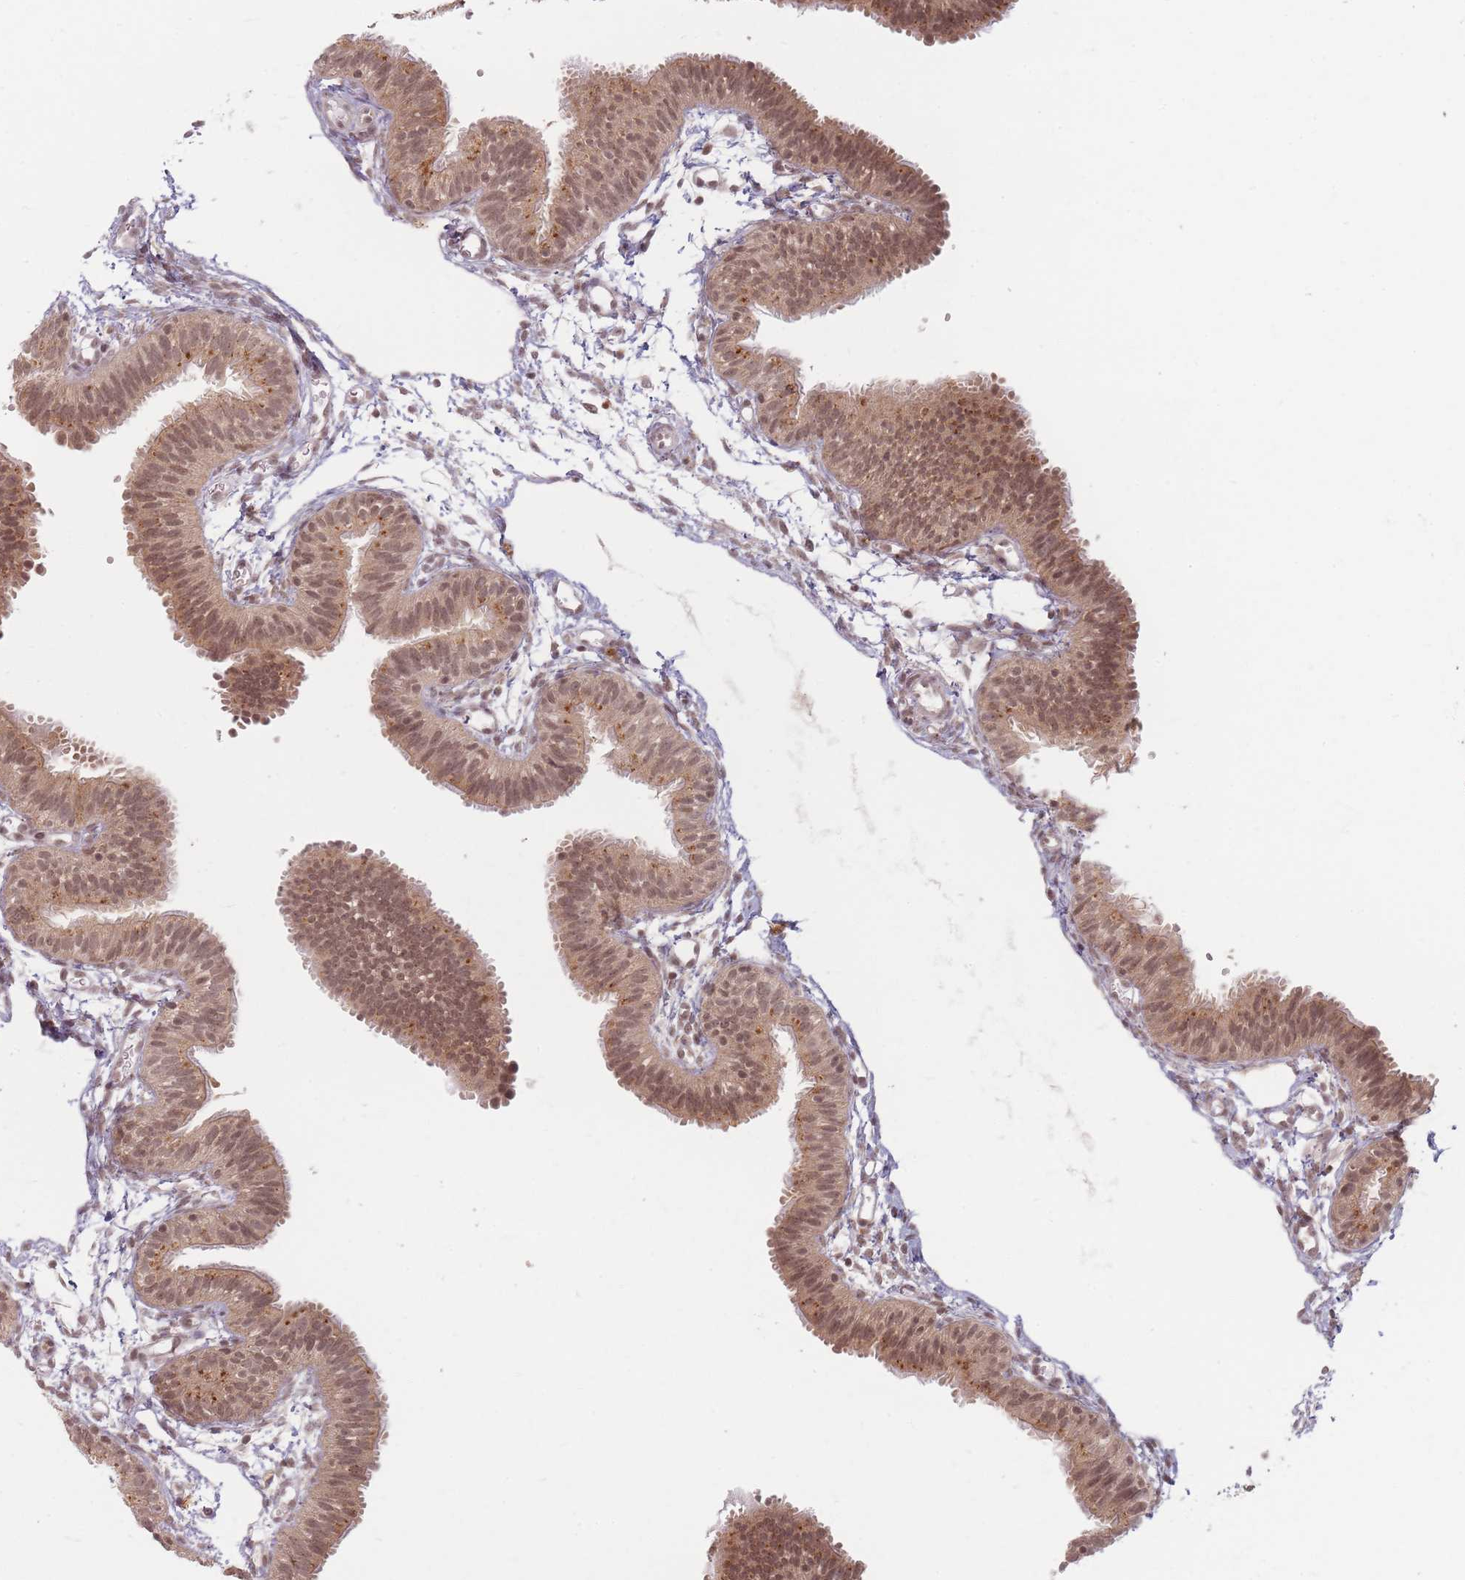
{"staining": {"intensity": "moderate", "quantity": ">75%", "location": "cytoplasmic/membranous,nuclear"}, "tissue": "fallopian tube", "cell_type": "Glandular cells", "image_type": "normal", "snomed": [{"axis": "morphology", "description": "Normal tissue, NOS"}, {"axis": "topography", "description": "Fallopian tube"}], "caption": "Unremarkable fallopian tube was stained to show a protein in brown. There is medium levels of moderate cytoplasmic/membranous,nuclear expression in about >75% of glandular cells.", "gene": "SPATA45", "patient": {"sex": "female", "age": 35}}